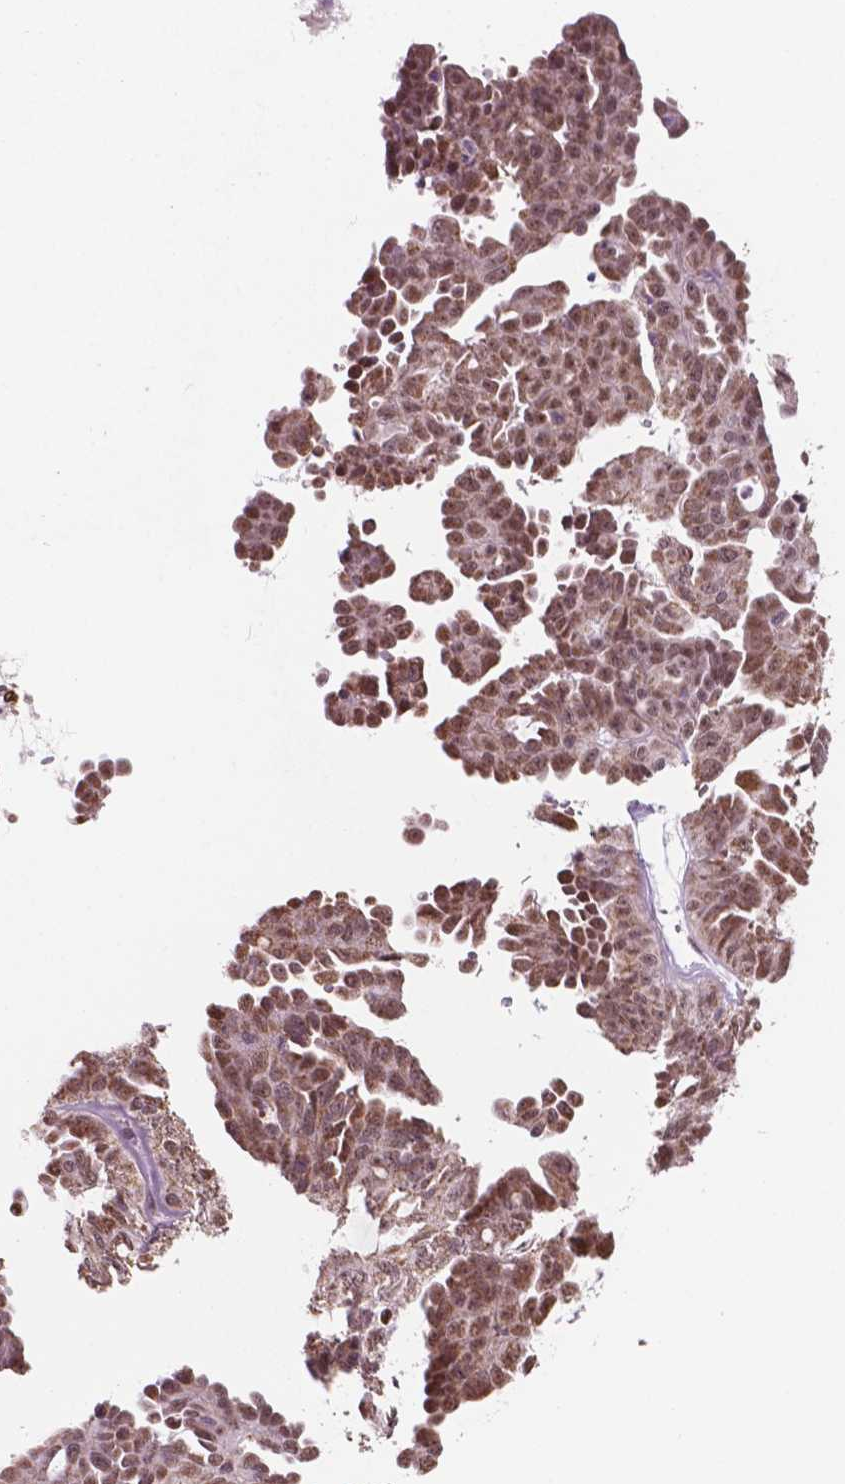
{"staining": {"intensity": "moderate", "quantity": ">75%", "location": "cytoplasmic/membranous,nuclear"}, "tissue": "ovarian cancer", "cell_type": "Tumor cells", "image_type": "cancer", "snomed": [{"axis": "morphology", "description": "Cystadenocarcinoma, serous, NOS"}, {"axis": "topography", "description": "Ovary"}], "caption": "A medium amount of moderate cytoplasmic/membranous and nuclear staining is seen in about >75% of tumor cells in ovarian cancer (serous cystadenocarcinoma) tissue.", "gene": "NDUFA10", "patient": {"sex": "female", "age": 71}}